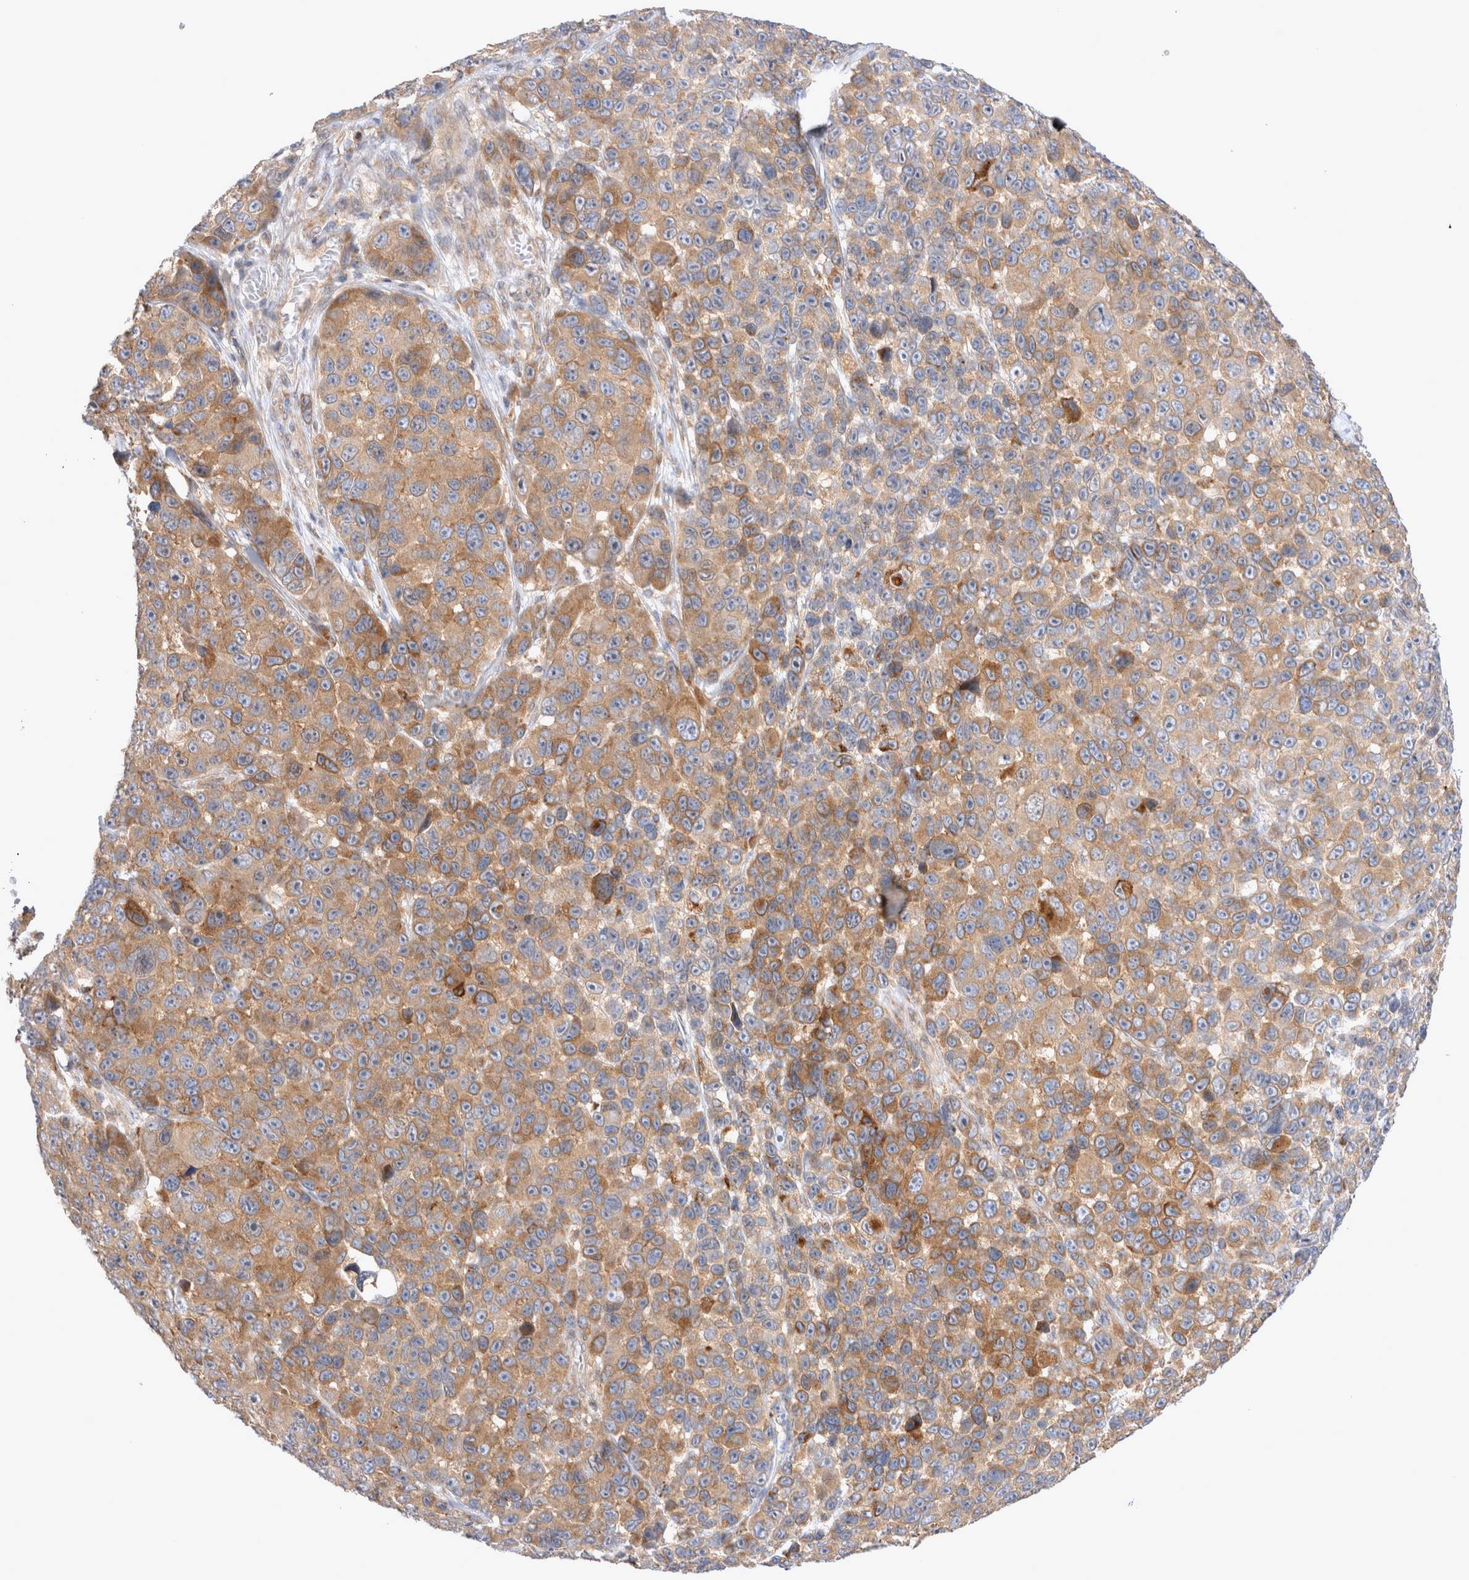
{"staining": {"intensity": "moderate", "quantity": ">75%", "location": "cytoplasmic/membranous"}, "tissue": "melanoma", "cell_type": "Tumor cells", "image_type": "cancer", "snomed": [{"axis": "morphology", "description": "Malignant melanoma, NOS"}, {"axis": "topography", "description": "Skin"}], "caption": "The photomicrograph exhibits staining of malignant melanoma, revealing moderate cytoplasmic/membranous protein expression (brown color) within tumor cells.", "gene": "NPC1", "patient": {"sex": "male", "age": 53}}